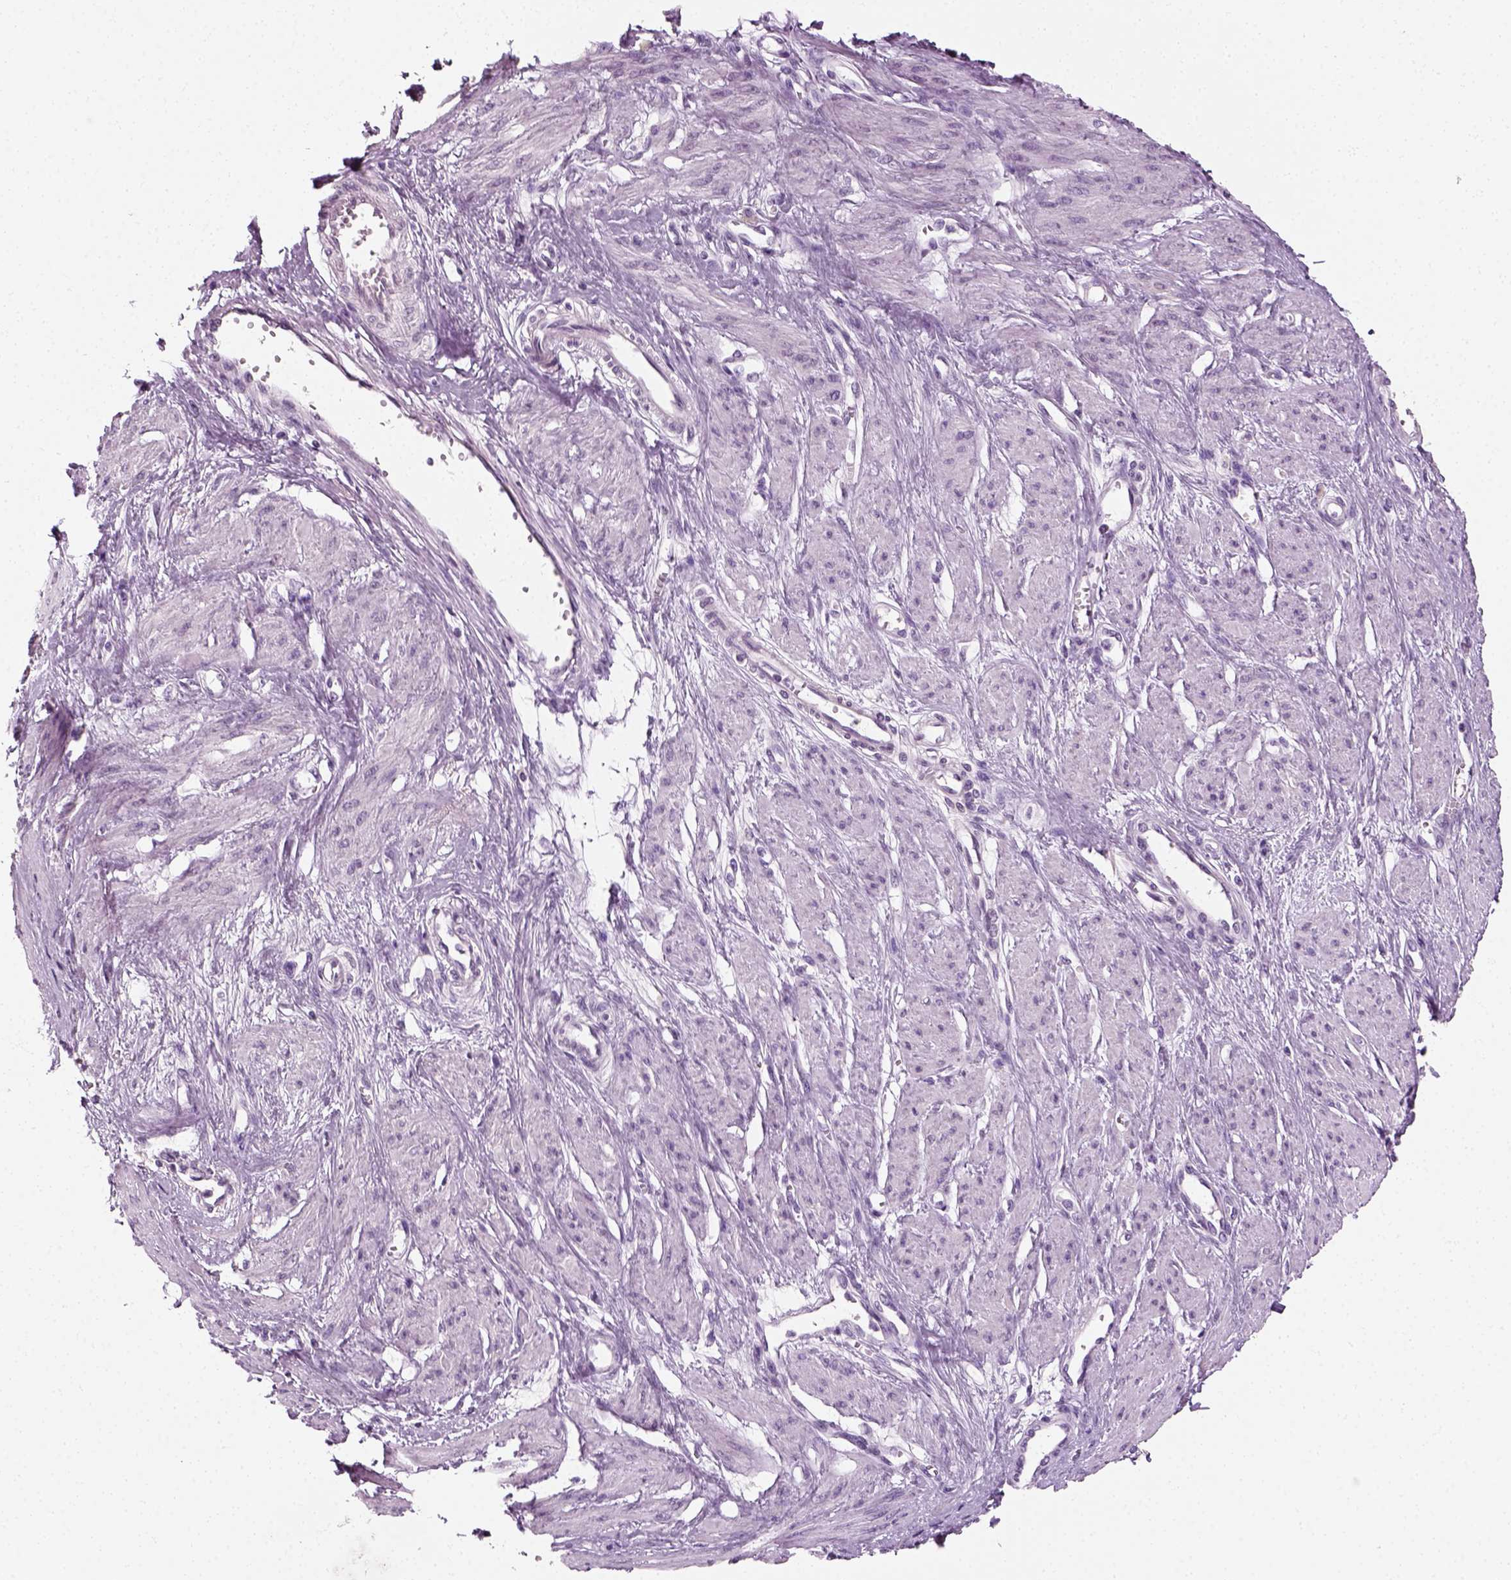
{"staining": {"intensity": "negative", "quantity": "none", "location": "none"}, "tissue": "smooth muscle", "cell_type": "Smooth muscle cells", "image_type": "normal", "snomed": [{"axis": "morphology", "description": "Normal tissue, NOS"}, {"axis": "topography", "description": "Smooth muscle"}, {"axis": "topography", "description": "Uterus"}], "caption": "The image exhibits no significant positivity in smooth muscle cells of smooth muscle.", "gene": "SPATA31E1", "patient": {"sex": "female", "age": 39}}